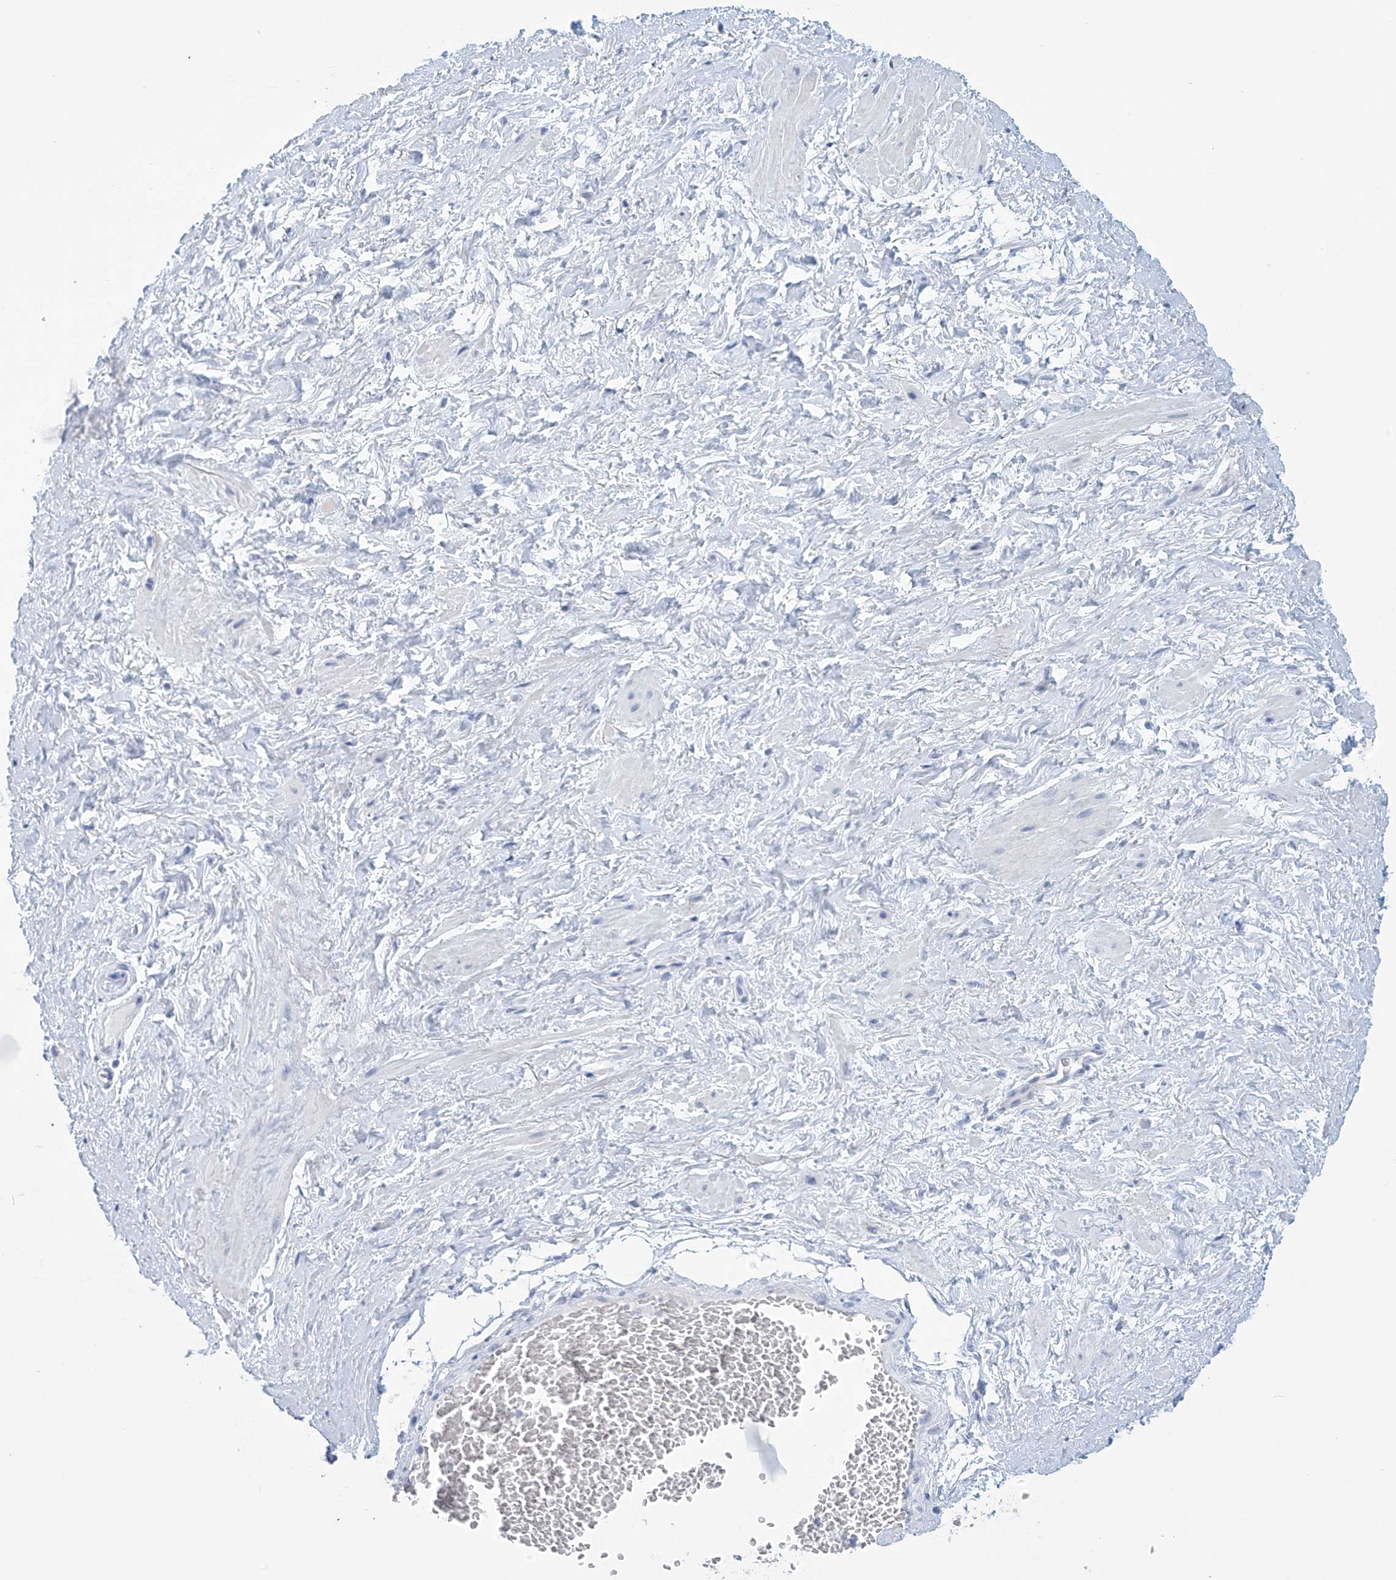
{"staining": {"intensity": "negative", "quantity": "none", "location": "none"}, "tissue": "adipose tissue", "cell_type": "Adipocytes", "image_type": "normal", "snomed": [{"axis": "morphology", "description": "Normal tissue, NOS"}, {"axis": "morphology", "description": "Adenocarcinoma, Low grade"}, {"axis": "topography", "description": "Prostate"}, {"axis": "topography", "description": "Peripheral nerve tissue"}], "caption": "Adipocytes show no significant staining in benign adipose tissue. The staining was performed using DAB to visualize the protein expression in brown, while the nuclei were stained in blue with hematoxylin (Magnification: 20x).", "gene": "DSP", "patient": {"sex": "male", "age": 63}}